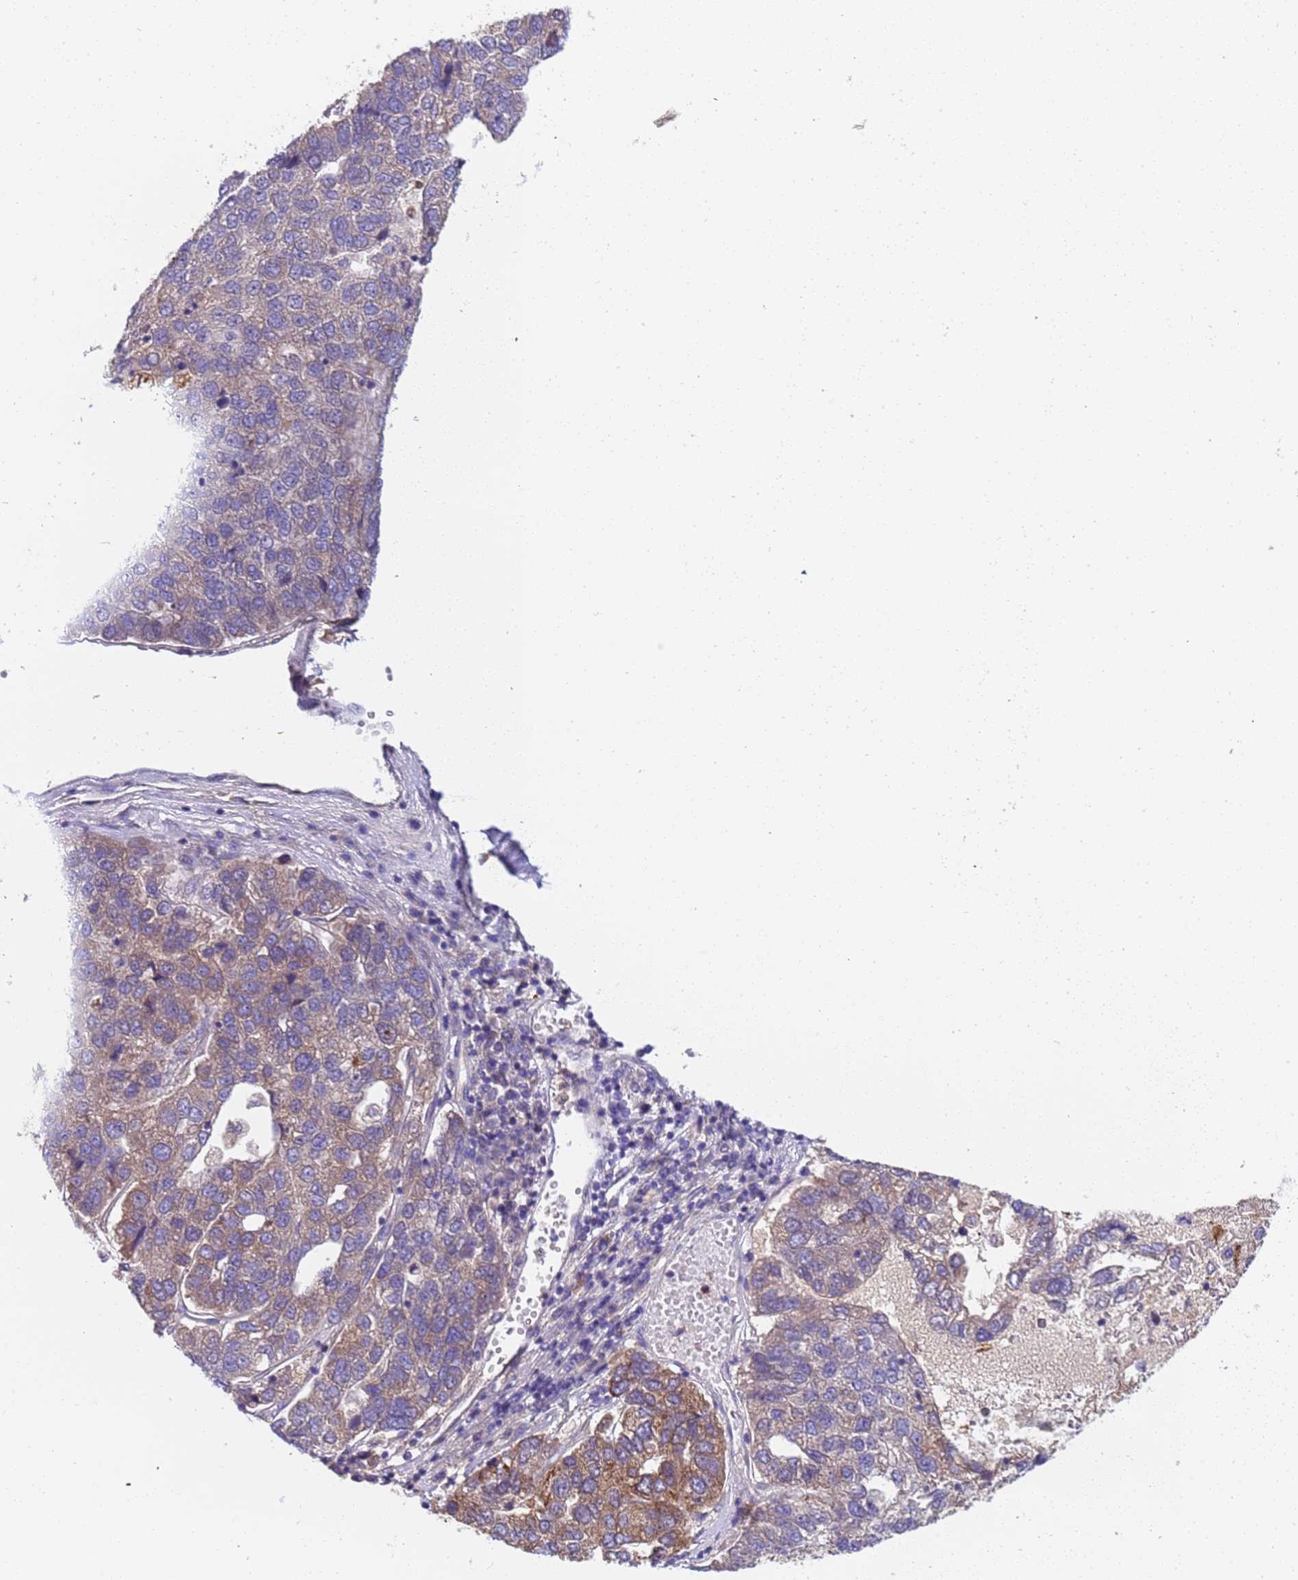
{"staining": {"intensity": "moderate", "quantity": "<25%", "location": "cytoplasmic/membranous"}, "tissue": "pancreatic cancer", "cell_type": "Tumor cells", "image_type": "cancer", "snomed": [{"axis": "morphology", "description": "Adenocarcinoma, NOS"}, {"axis": "topography", "description": "Pancreas"}], "caption": "Immunohistochemical staining of pancreatic adenocarcinoma exhibits moderate cytoplasmic/membranous protein positivity in about <25% of tumor cells.", "gene": "PAQR7", "patient": {"sex": "female", "age": 61}}